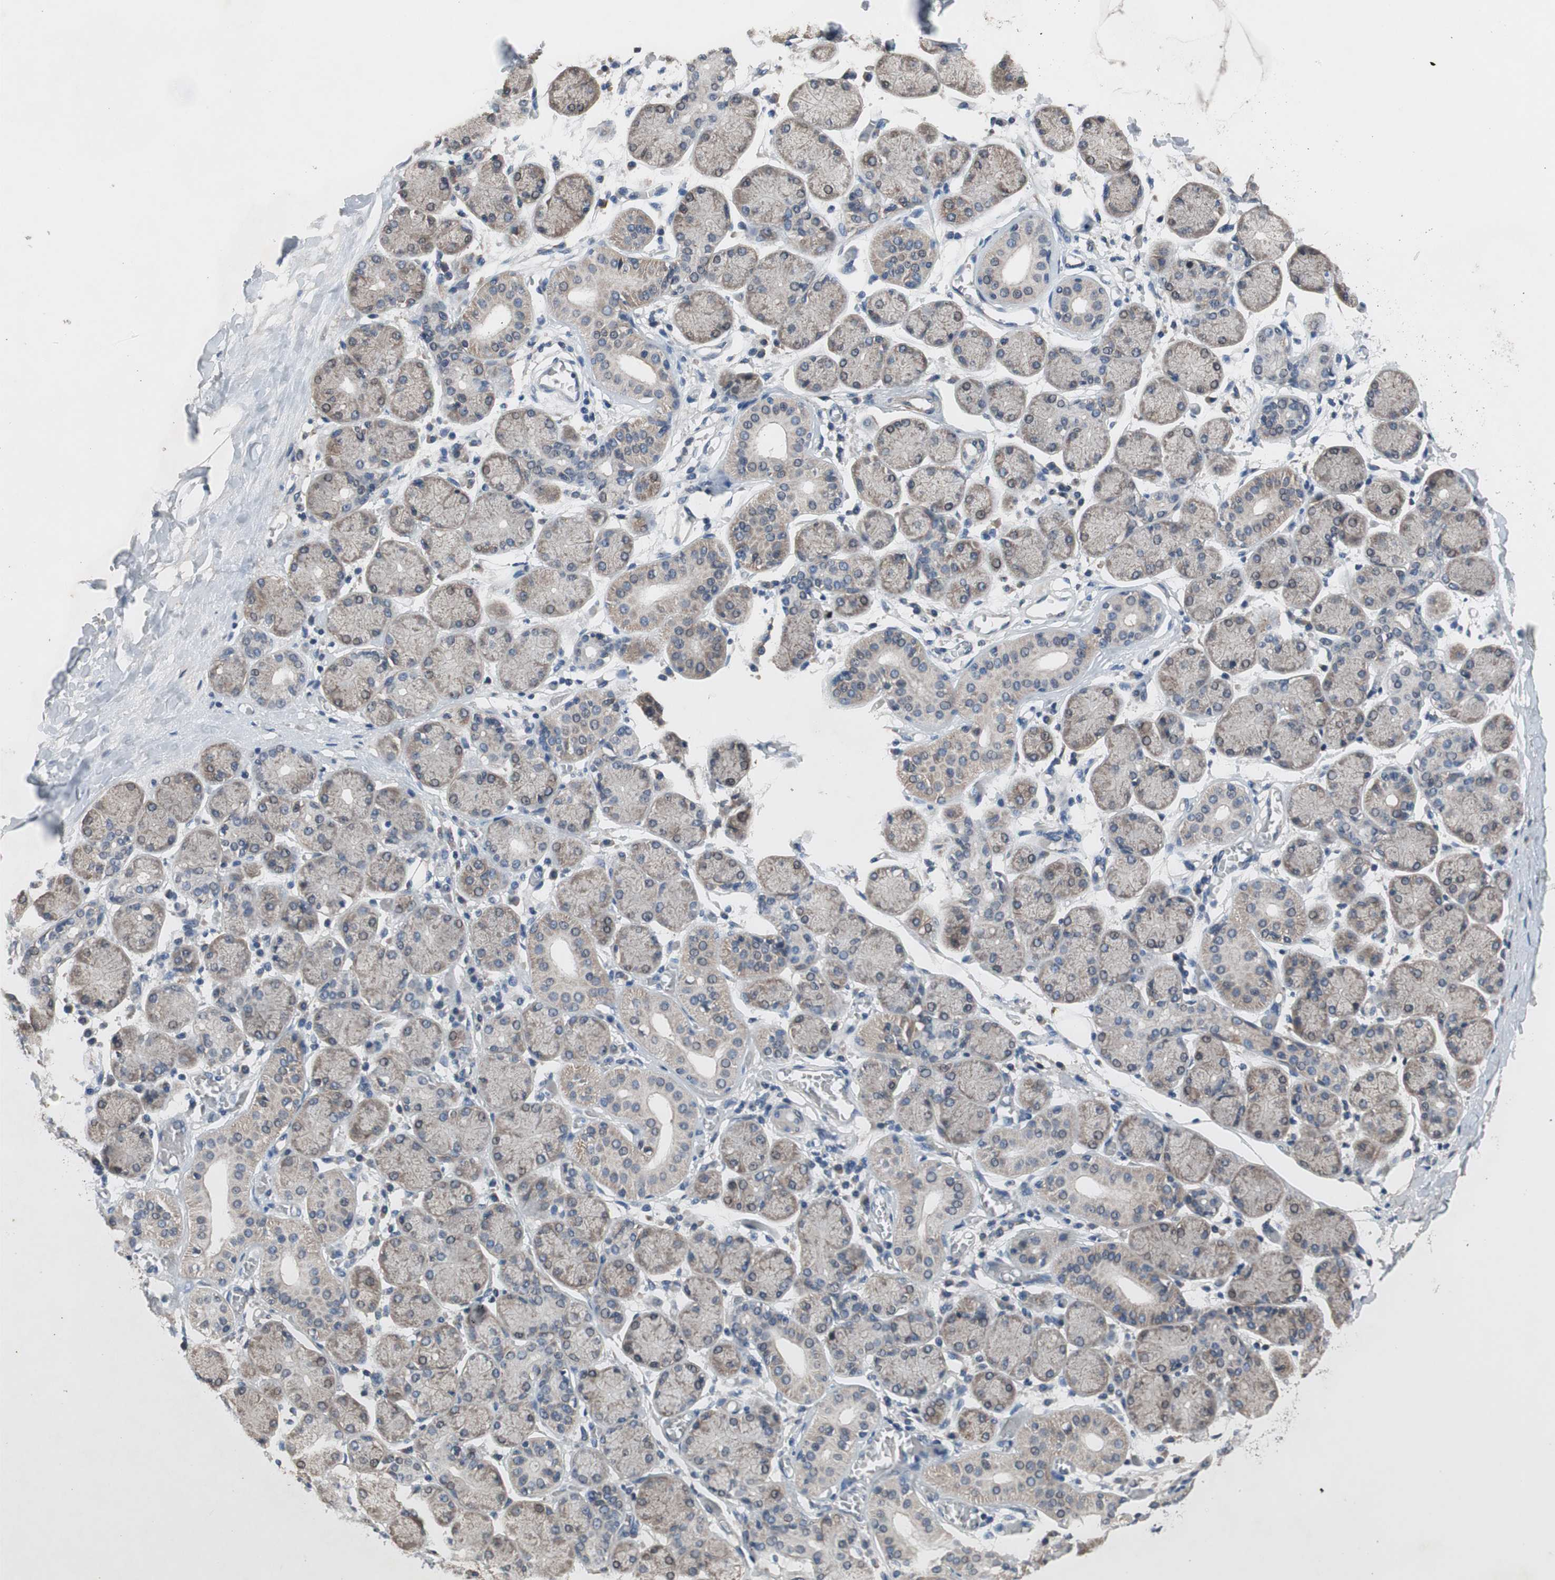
{"staining": {"intensity": "weak", "quantity": ">75%", "location": "cytoplasmic/membranous"}, "tissue": "salivary gland", "cell_type": "Glandular cells", "image_type": "normal", "snomed": [{"axis": "morphology", "description": "Normal tissue, NOS"}, {"axis": "topography", "description": "Salivary gland"}], "caption": "Salivary gland stained with DAB (3,3'-diaminobenzidine) IHC exhibits low levels of weak cytoplasmic/membranous positivity in about >75% of glandular cells. (brown staining indicates protein expression, while blue staining denotes nuclei).", "gene": "TACR3", "patient": {"sex": "female", "age": 24}}